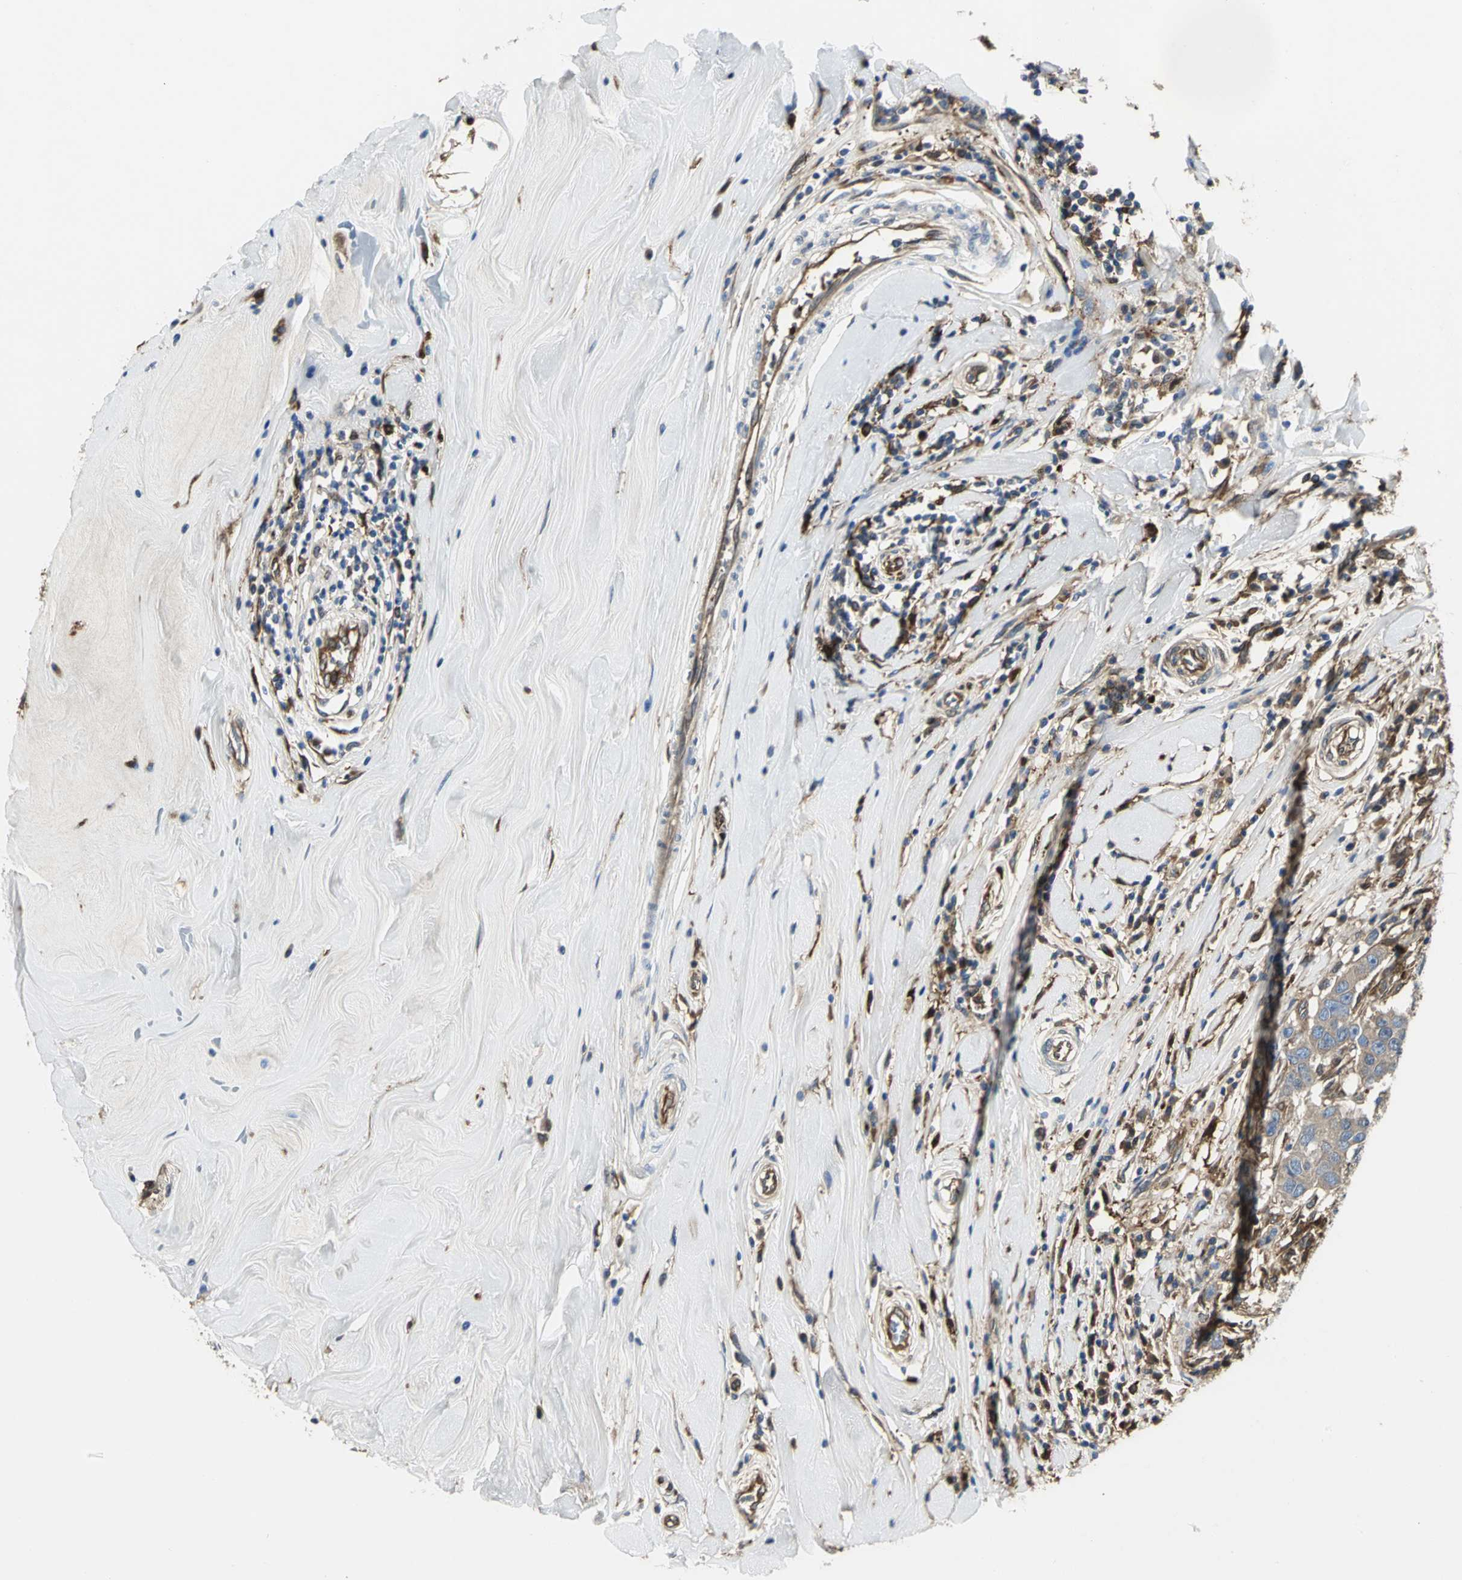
{"staining": {"intensity": "strong", "quantity": ">75%", "location": "cytoplasmic/membranous"}, "tissue": "breast cancer", "cell_type": "Tumor cells", "image_type": "cancer", "snomed": [{"axis": "morphology", "description": "Duct carcinoma"}, {"axis": "topography", "description": "Breast"}], "caption": "A photomicrograph showing strong cytoplasmic/membranous positivity in about >75% of tumor cells in breast infiltrating ductal carcinoma, as visualized by brown immunohistochemical staining.", "gene": "CHRNB1", "patient": {"sex": "female", "age": 27}}